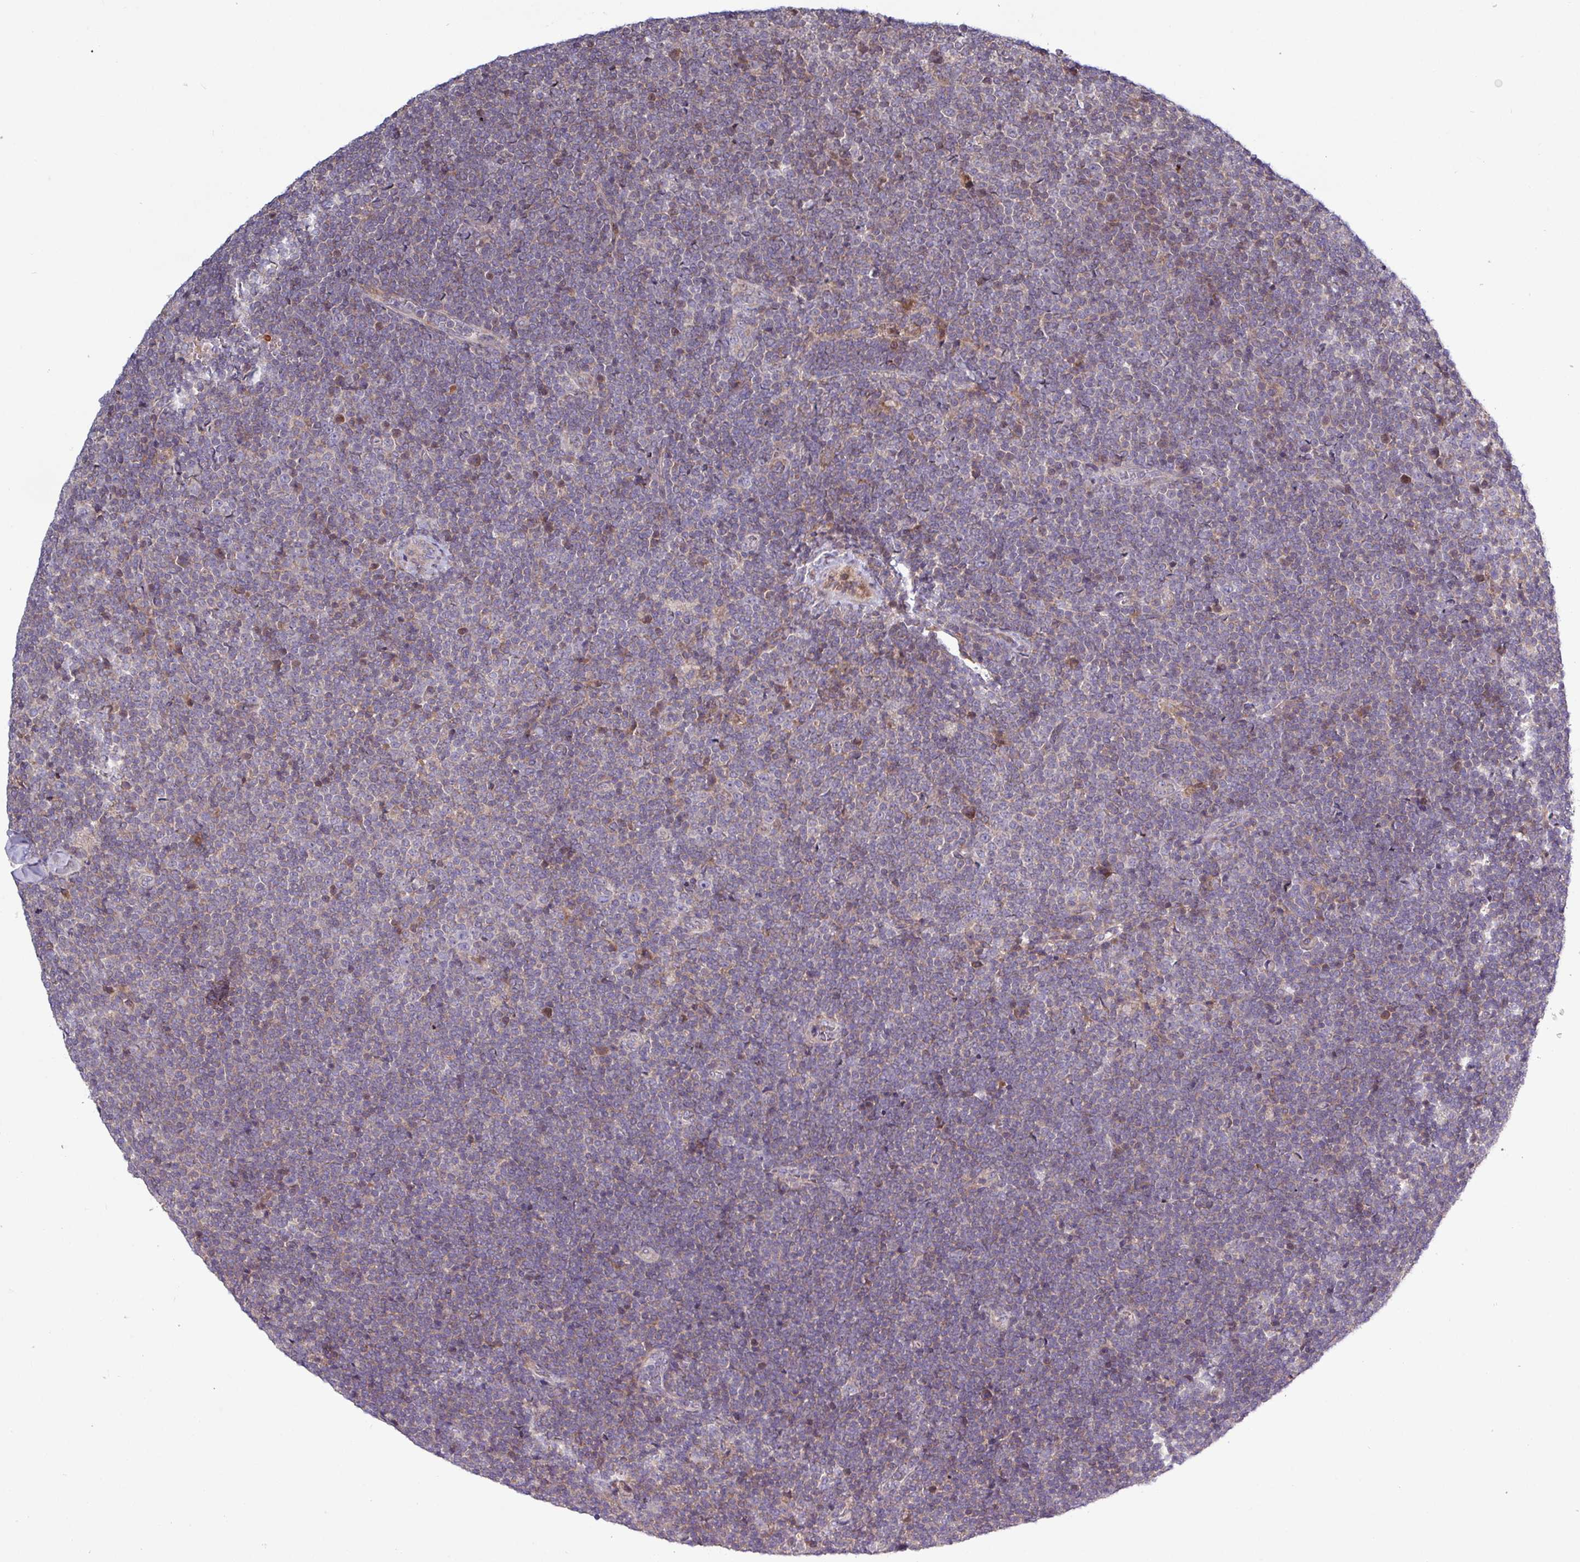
{"staining": {"intensity": "negative", "quantity": "none", "location": "none"}, "tissue": "lymphoma", "cell_type": "Tumor cells", "image_type": "cancer", "snomed": [{"axis": "morphology", "description": "Malignant lymphoma, non-Hodgkin's type, Low grade"}, {"axis": "topography", "description": "Lymph node"}], "caption": "There is no significant staining in tumor cells of lymphoma.", "gene": "TNFSF12", "patient": {"sex": "male", "age": 48}}